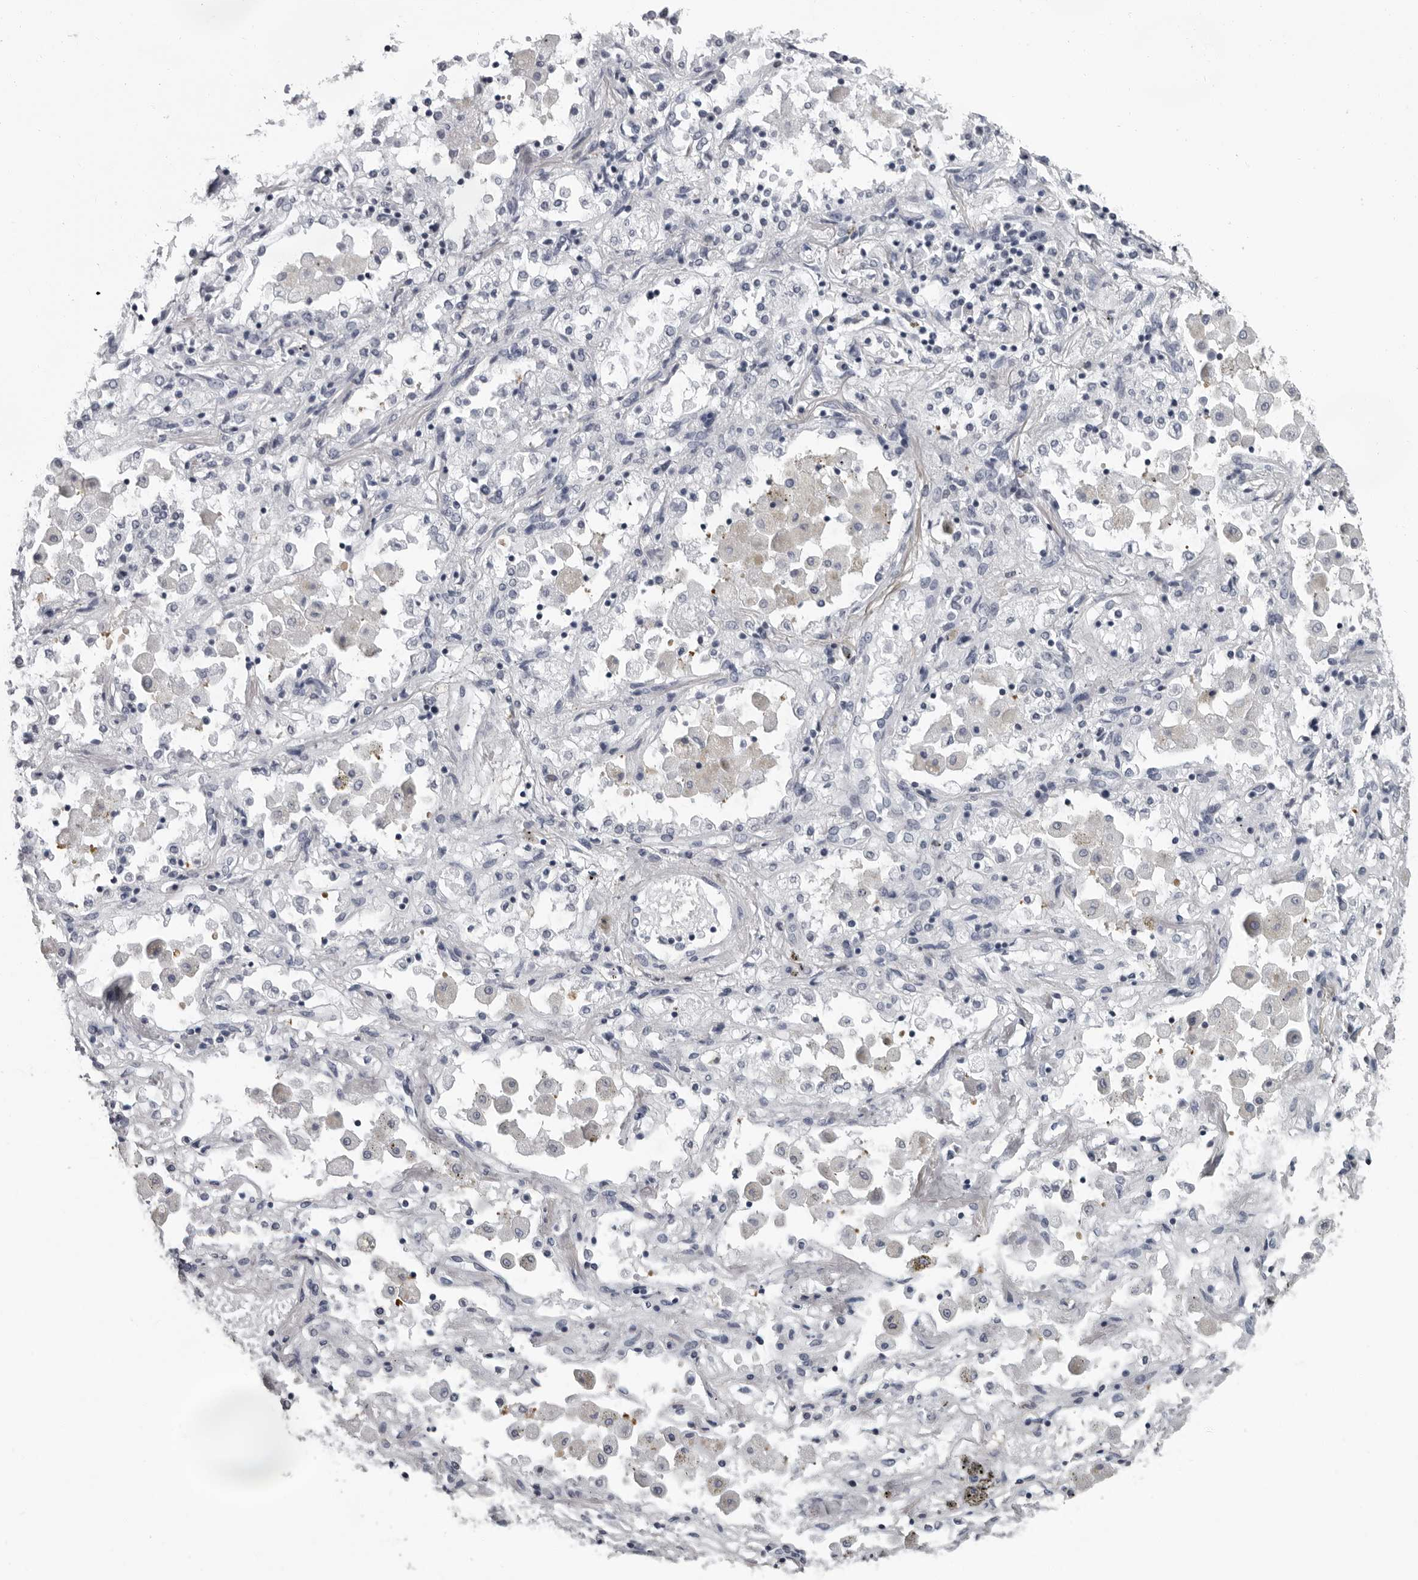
{"staining": {"intensity": "negative", "quantity": "none", "location": "none"}, "tissue": "lung cancer", "cell_type": "Tumor cells", "image_type": "cancer", "snomed": [{"axis": "morphology", "description": "Squamous cell carcinoma, NOS"}, {"axis": "topography", "description": "Lung"}], "caption": "Lung squamous cell carcinoma was stained to show a protein in brown. There is no significant staining in tumor cells.", "gene": "LZIC", "patient": {"sex": "female", "age": 47}}